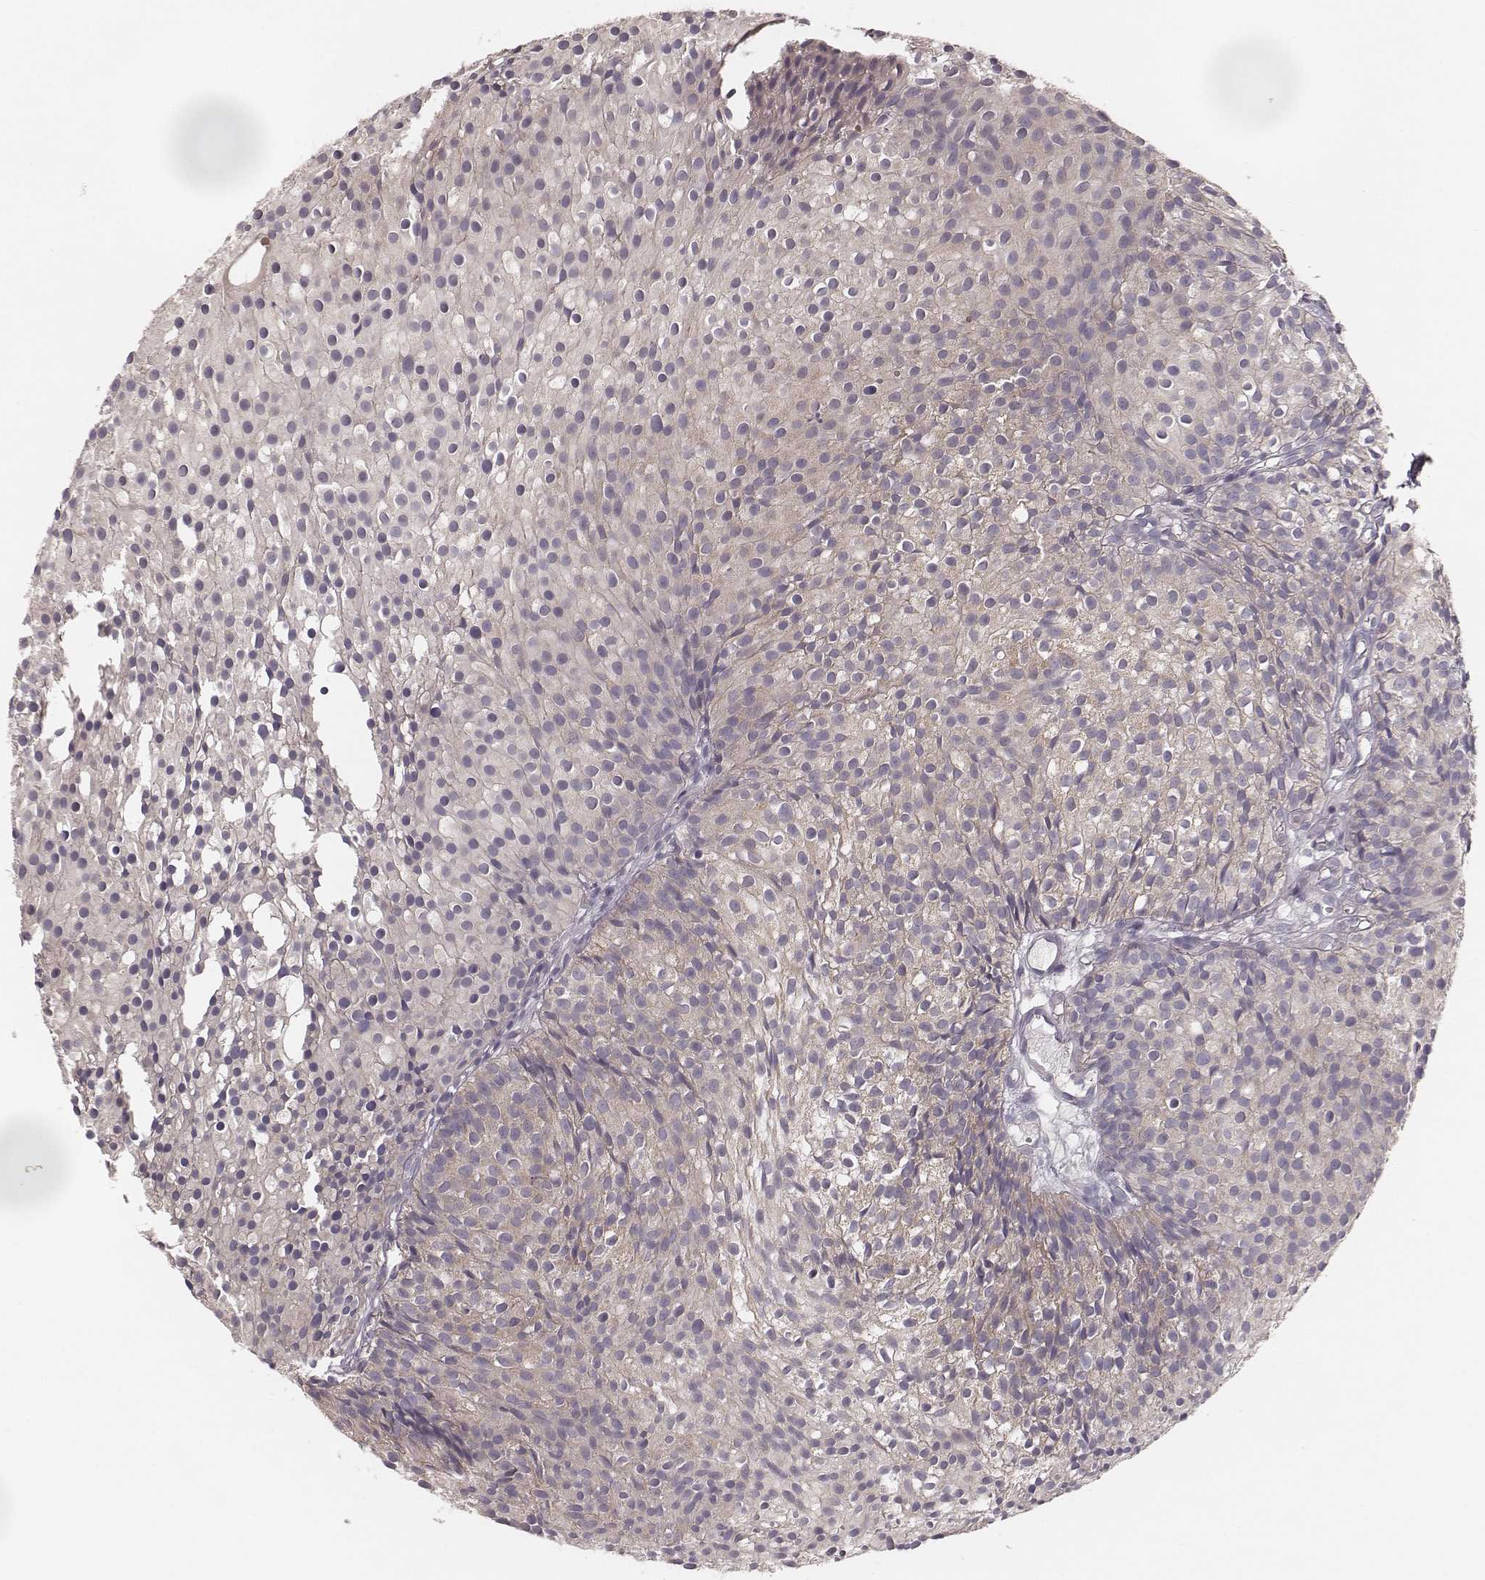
{"staining": {"intensity": "weak", "quantity": "<25%", "location": "cytoplasmic/membranous"}, "tissue": "urothelial cancer", "cell_type": "Tumor cells", "image_type": "cancer", "snomed": [{"axis": "morphology", "description": "Urothelial carcinoma, Low grade"}, {"axis": "topography", "description": "Urinary bladder"}], "caption": "Histopathology image shows no protein positivity in tumor cells of low-grade urothelial carcinoma tissue.", "gene": "TDRD5", "patient": {"sex": "male", "age": 63}}